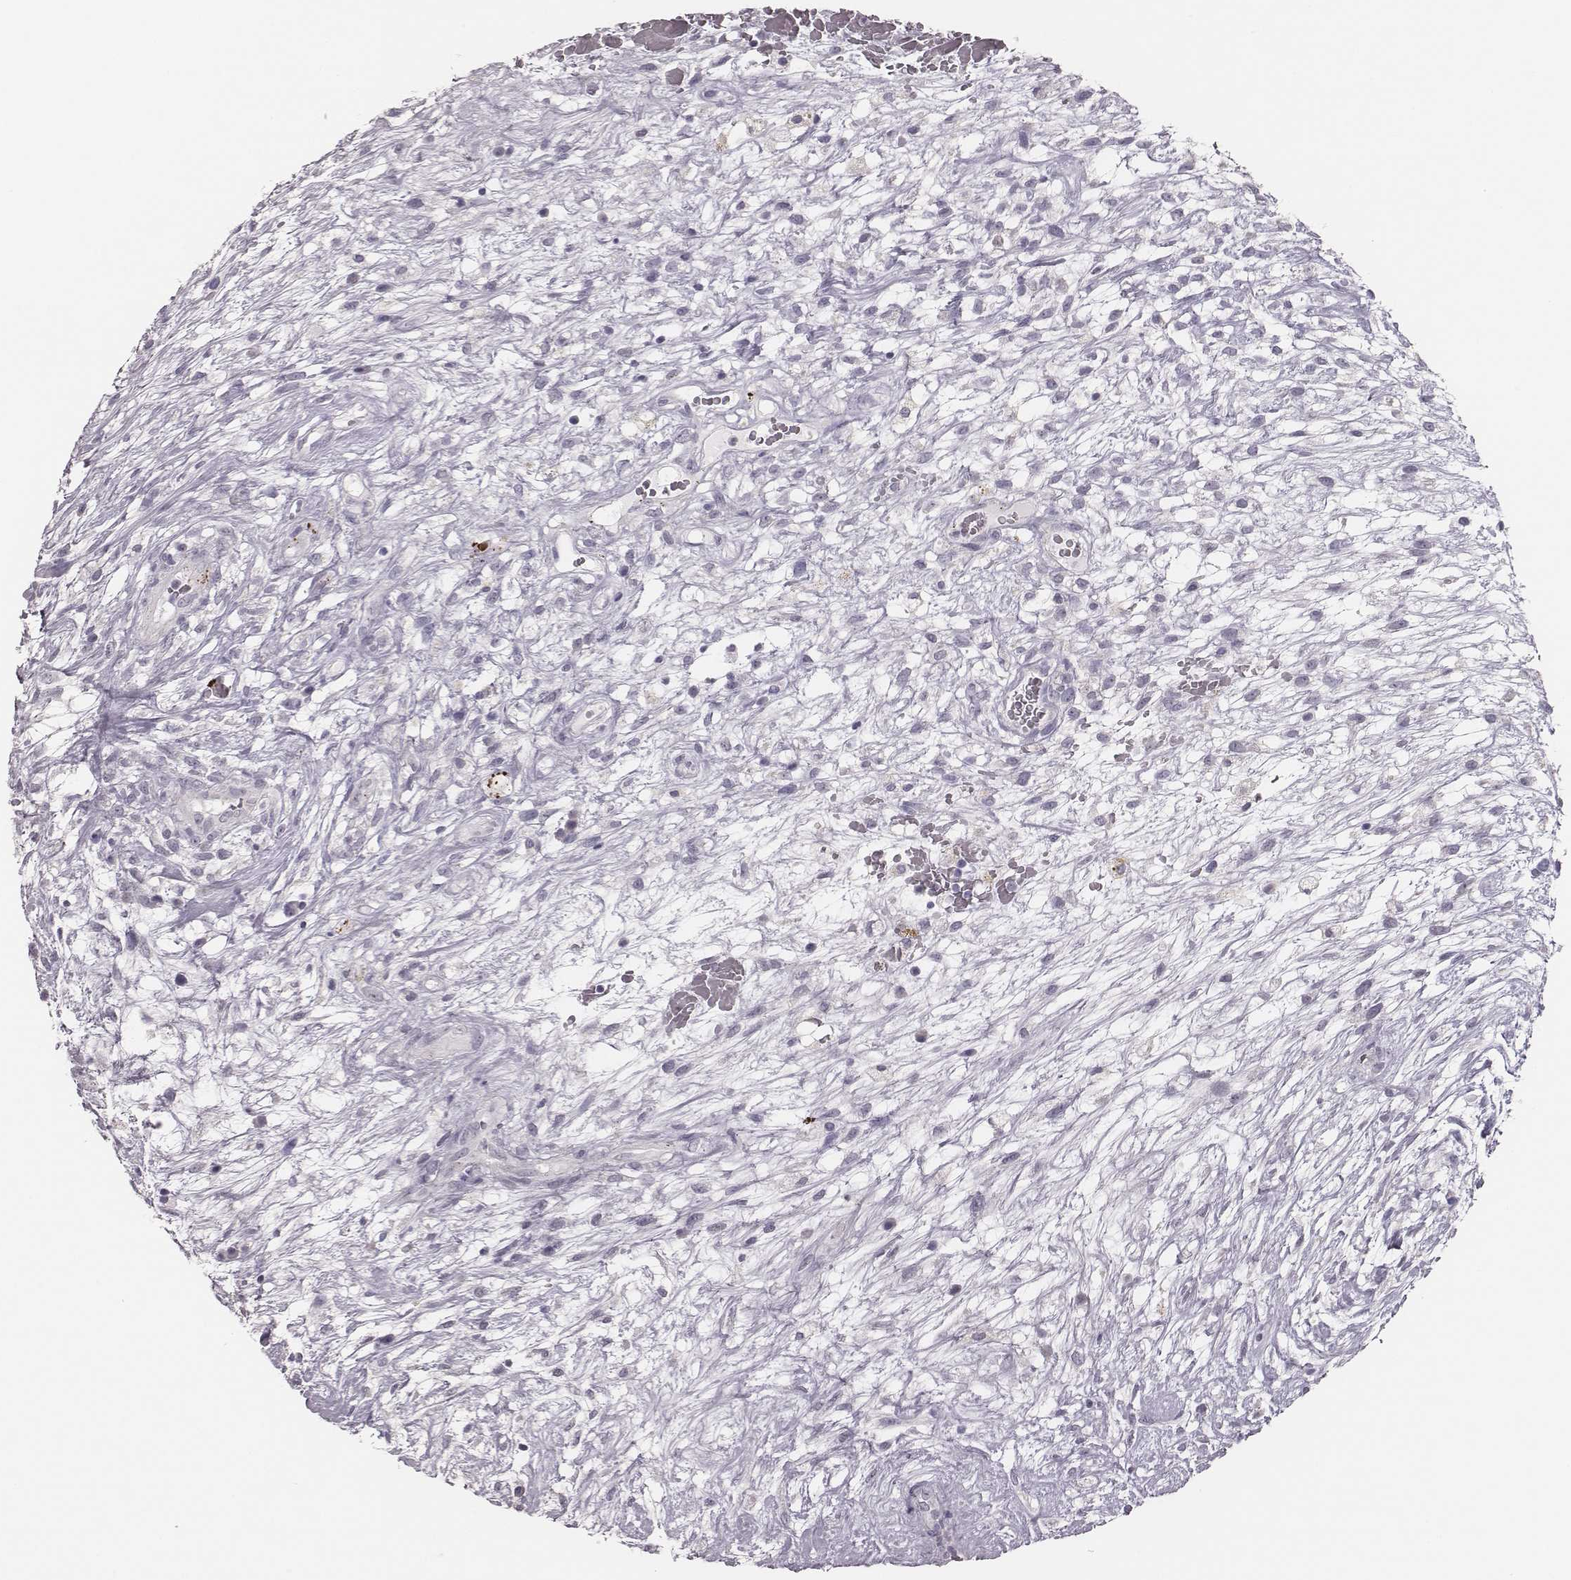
{"staining": {"intensity": "negative", "quantity": "none", "location": "none"}, "tissue": "testis cancer", "cell_type": "Tumor cells", "image_type": "cancer", "snomed": [{"axis": "morphology", "description": "Normal tissue, NOS"}, {"axis": "morphology", "description": "Carcinoma, Embryonal, NOS"}, {"axis": "topography", "description": "Testis"}], "caption": "This is an IHC micrograph of testis embryonal carcinoma. There is no expression in tumor cells.", "gene": "ADGRF4", "patient": {"sex": "male", "age": 32}}